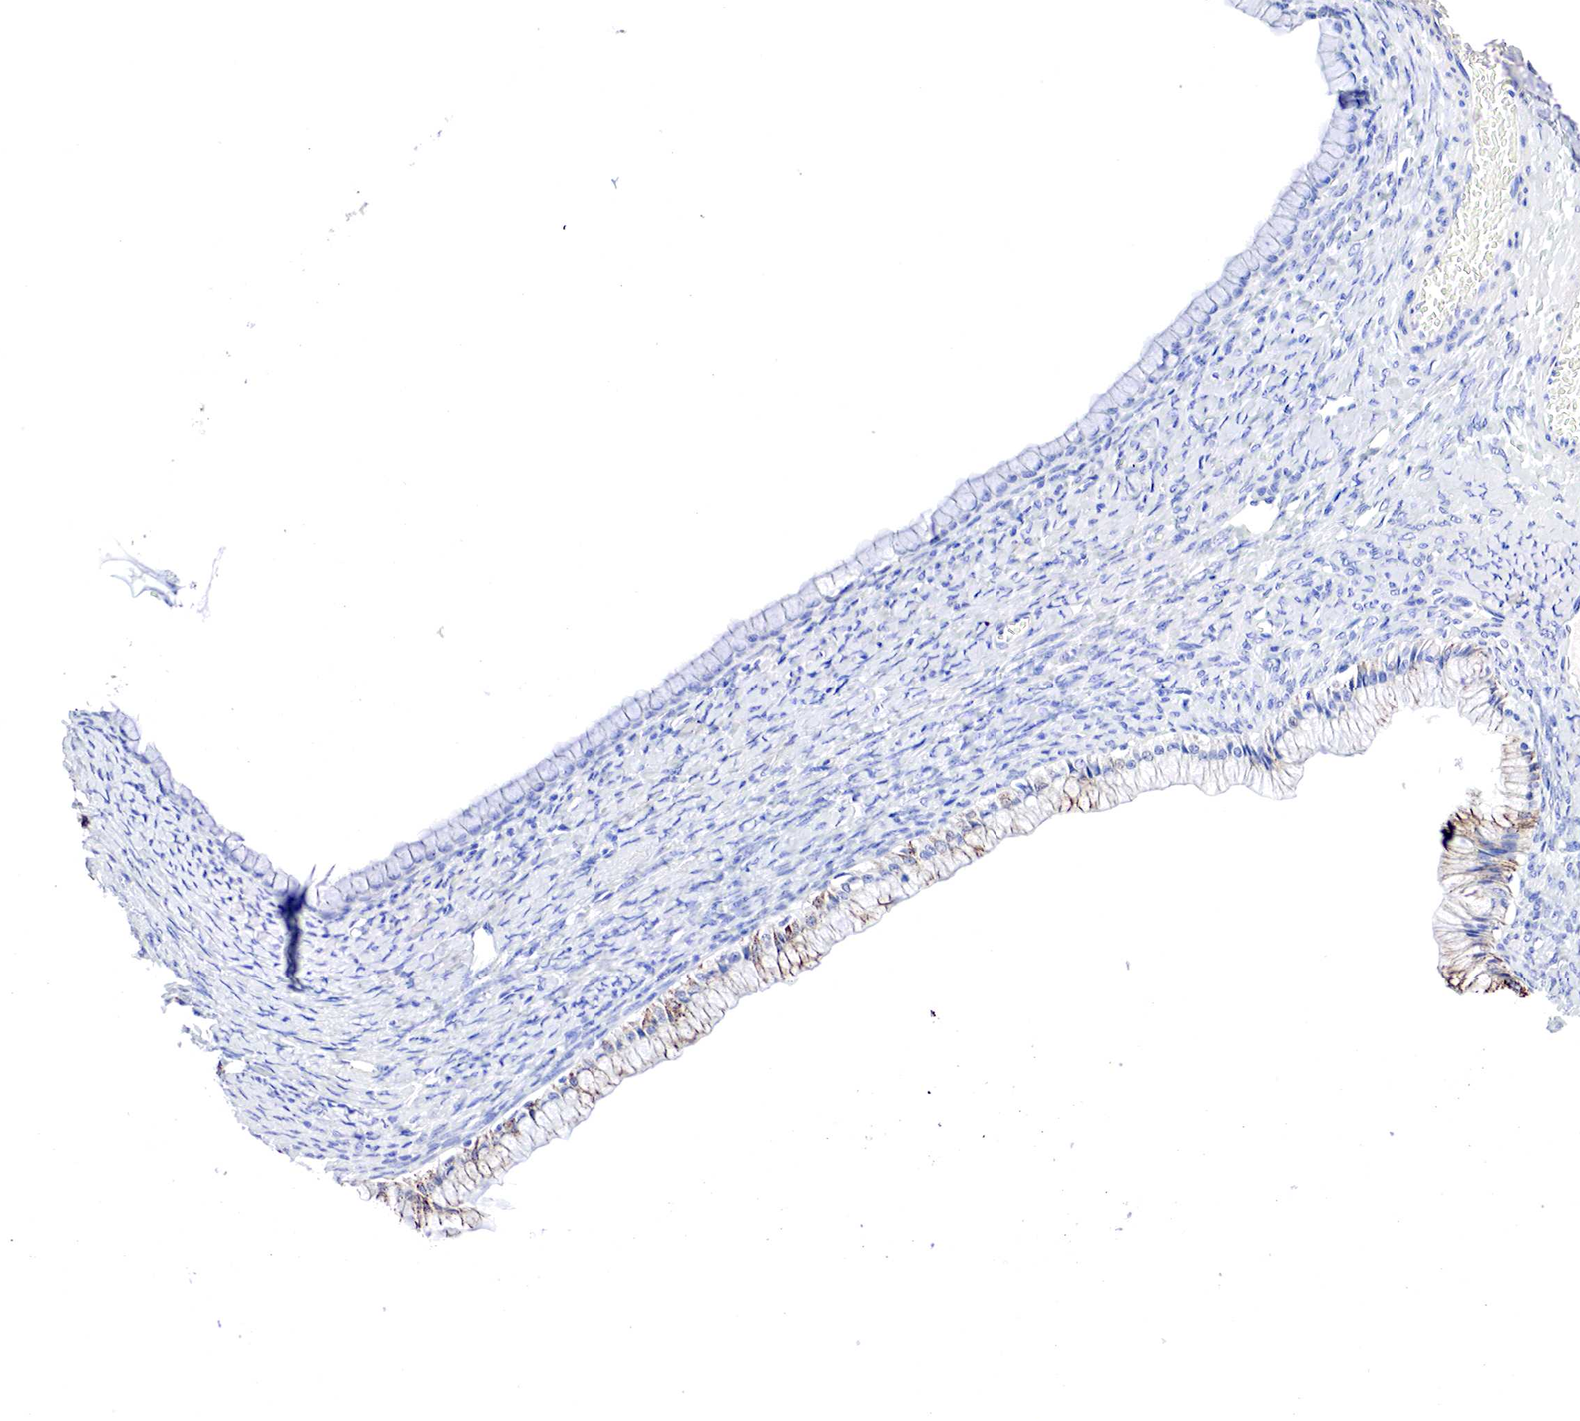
{"staining": {"intensity": "moderate", "quantity": "25%-75%", "location": "cytoplasmic/membranous"}, "tissue": "ovarian cancer", "cell_type": "Tumor cells", "image_type": "cancer", "snomed": [{"axis": "morphology", "description": "Cystadenocarcinoma, mucinous, NOS"}, {"axis": "topography", "description": "Ovary"}], "caption": "The immunohistochemical stain shows moderate cytoplasmic/membranous expression in tumor cells of ovarian mucinous cystadenocarcinoma tissue.", "gene": "OTC", "patient": {"sex": "female", "age": 25}}